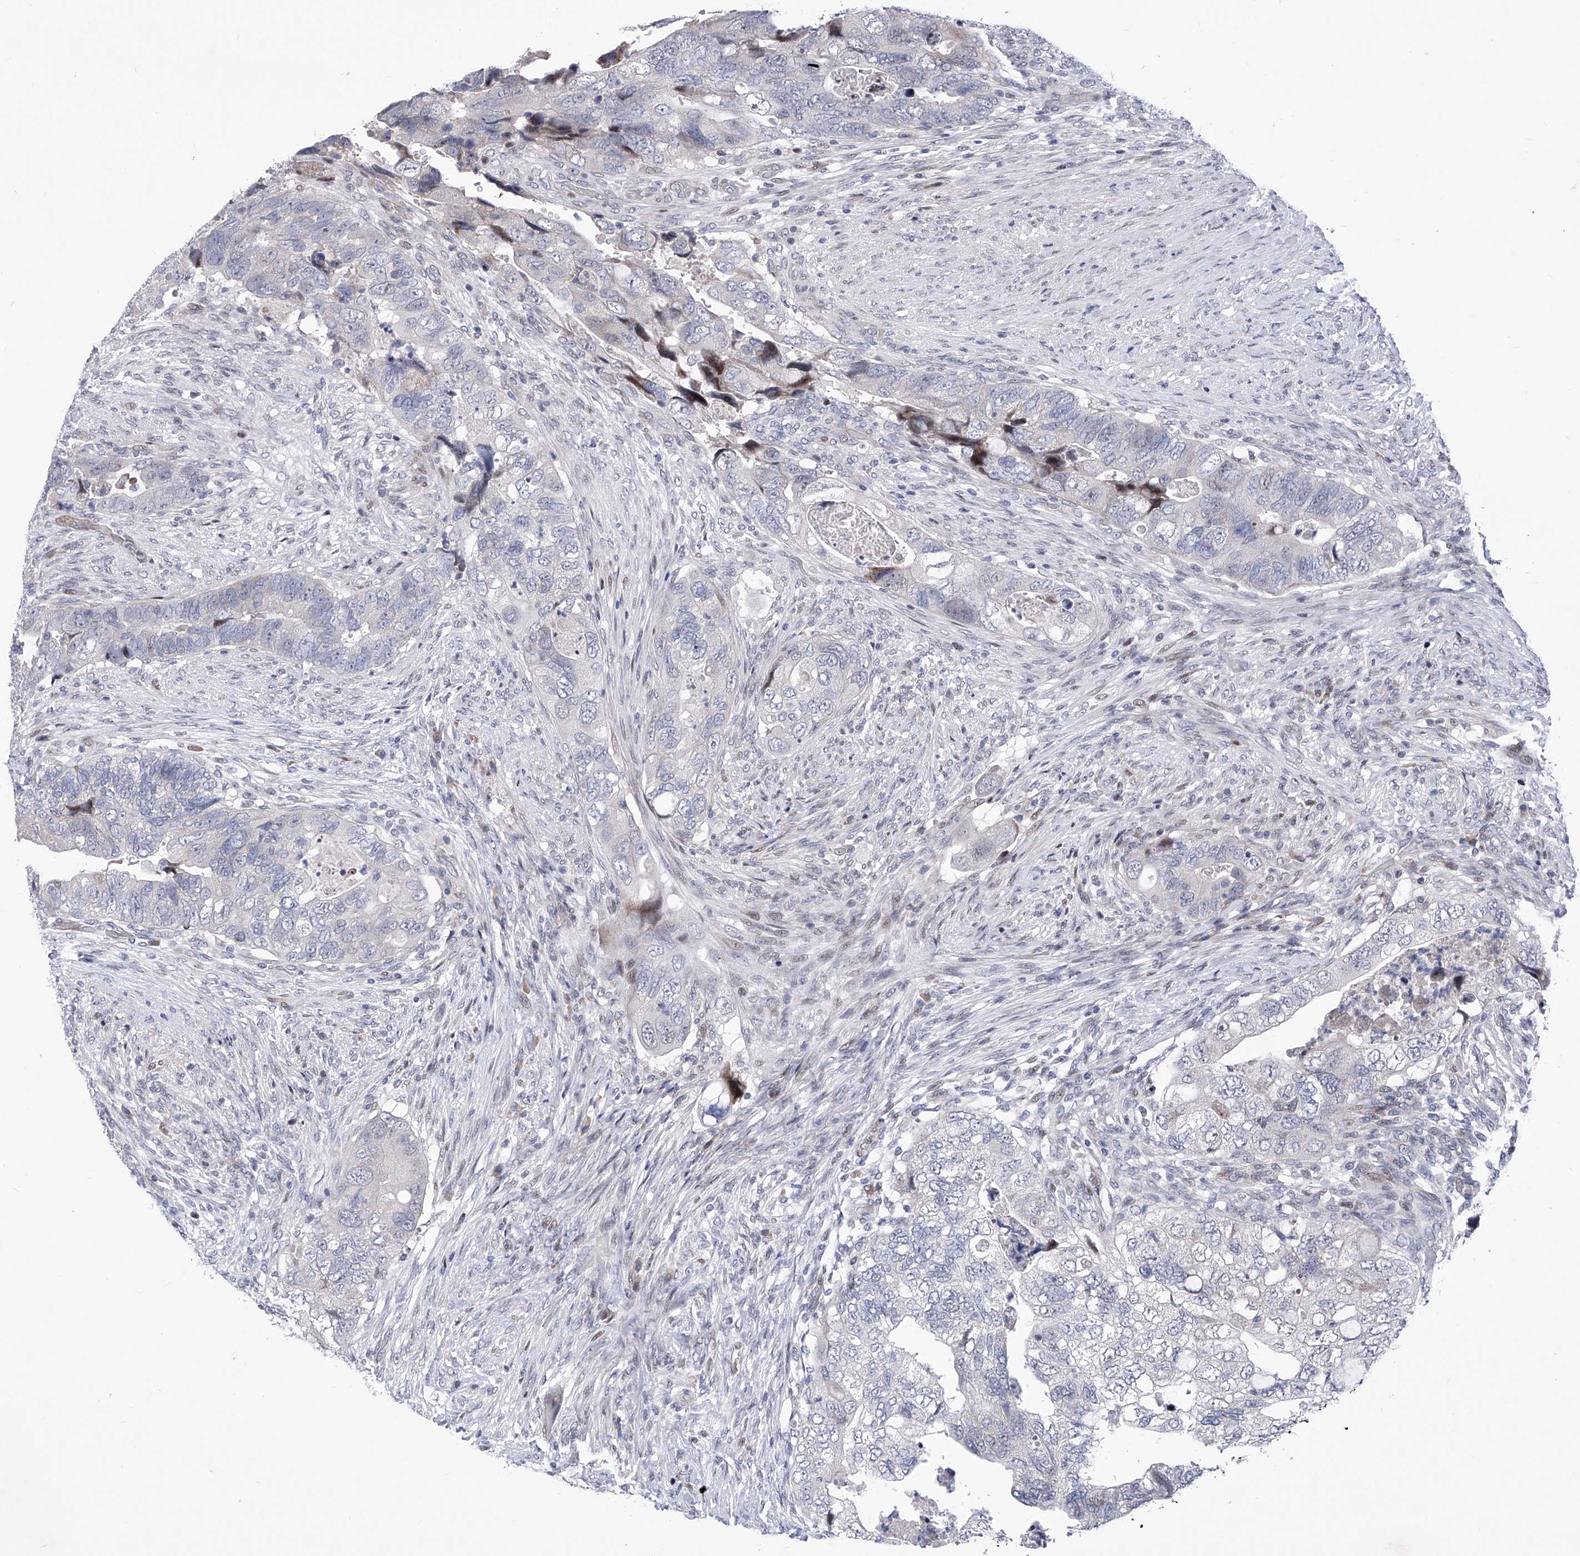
{"staining": {"intensity": "negative", "quantity": "none", "location": "none"}, "tissue": "colorectal cancer", "cell_type": "Tumor cells", "image_type": "cancer", "snomed": [{"axis": "morphology", "description": "Adenocarcinoma, NOS"}, {"axis": "topography", "description": "Rectum"}], "caption": "Histopathology image shows no protein expression in tumor cells of colorectal cancer (adenocarcinoma) tissue. (Immunohistochemistry (ihc), brightfield microscopy, high magnification).", "gene": "NUFIP1", "patient": {"sex": "male", "age": 63}}